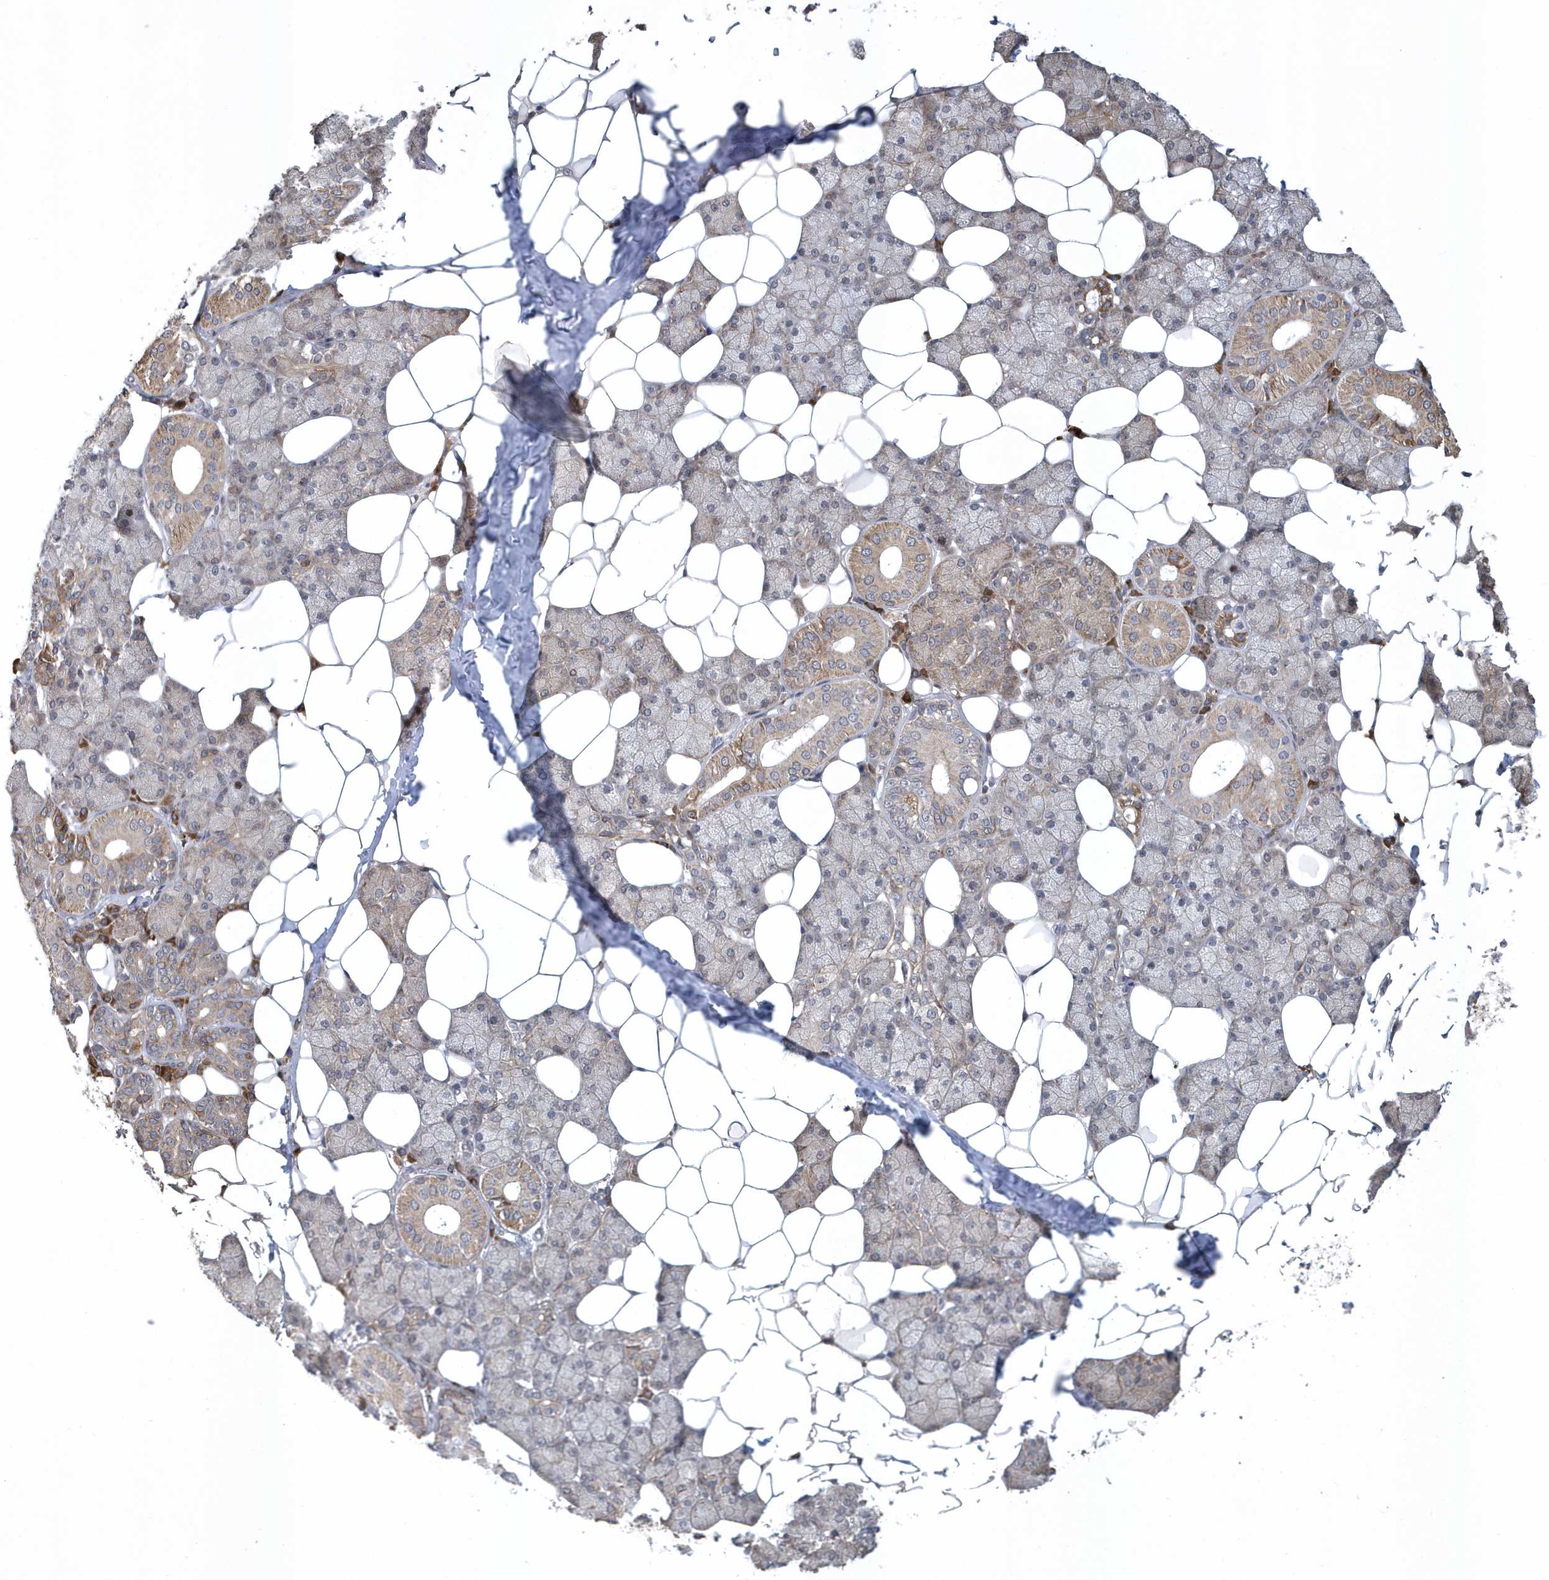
{"staining": {"intensity": "moderate", "quantity": "25%-75%", "location": "cytoplasmic/membranous"}, "tissue": "salivary gland", "cell_type": "Glandular cells", "image_type": "normal", "snomed": [{"axis": "morphology", "description": "Normal tissue, NOS"}, {"axis": "topography", "description": "Salivary gland"}], "caption": "Immunohistochemistry (IHC) (DAB) staining of unremarkable salivary gland reveals moderate cytoplasmic/membranous protein positivity in approximately 25%-75% of glandular cells.", "gene": "N4BP2", "patient": {"sex": "female", "age": 33}}